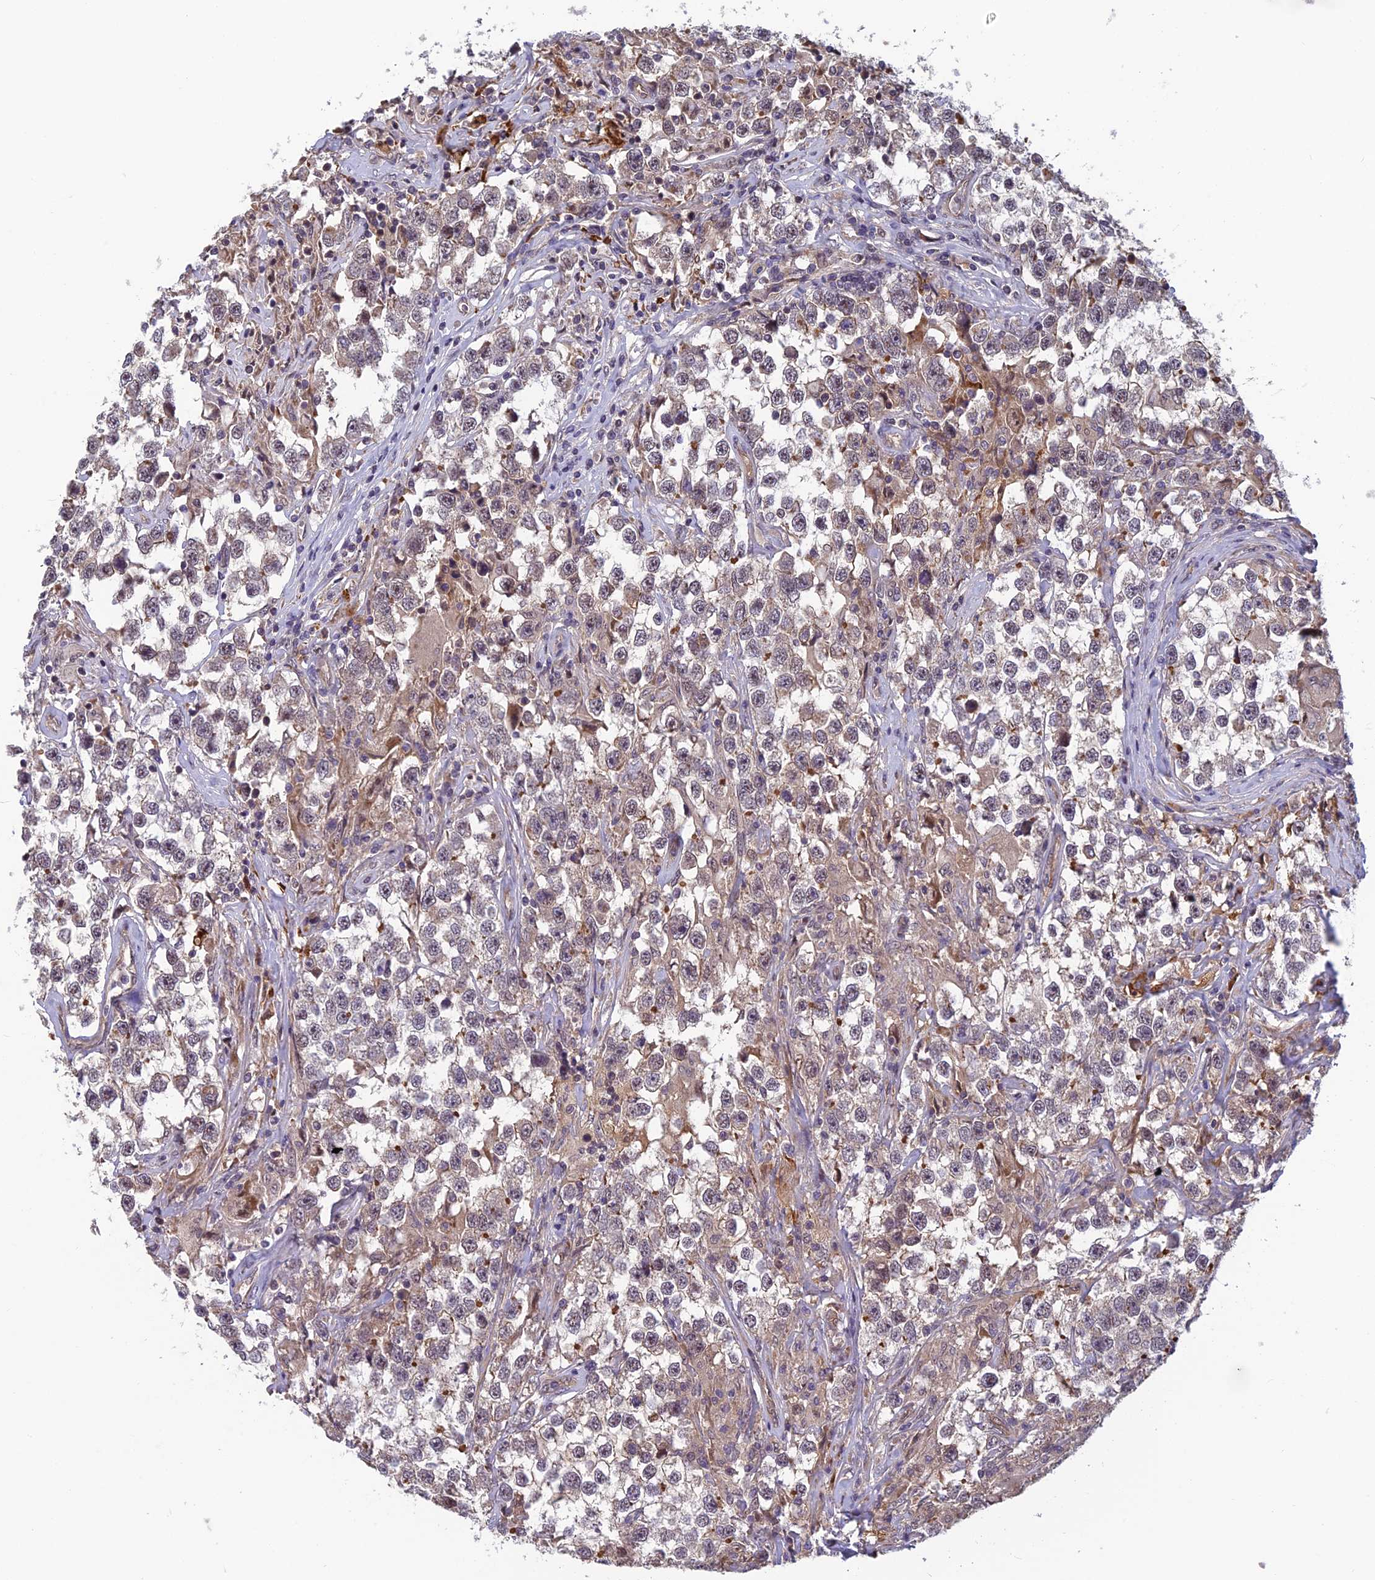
{"staining": {"intensity": "negative", "quantity": "none", "location": "none"}, "tissue": "testis cancer", "cell_type": "Tumor cells", "image_type": "cancer", "snomed": [{"axis": "morphology", "description": "Seminoma, NOS"}, {"axis": "topography", "description": "Testis"}], "caption": "There is no significant expression in tumor cells of testis cancer.", "gene": "PIKFYVE", "patient": {"sex": "male", "age": 46}}